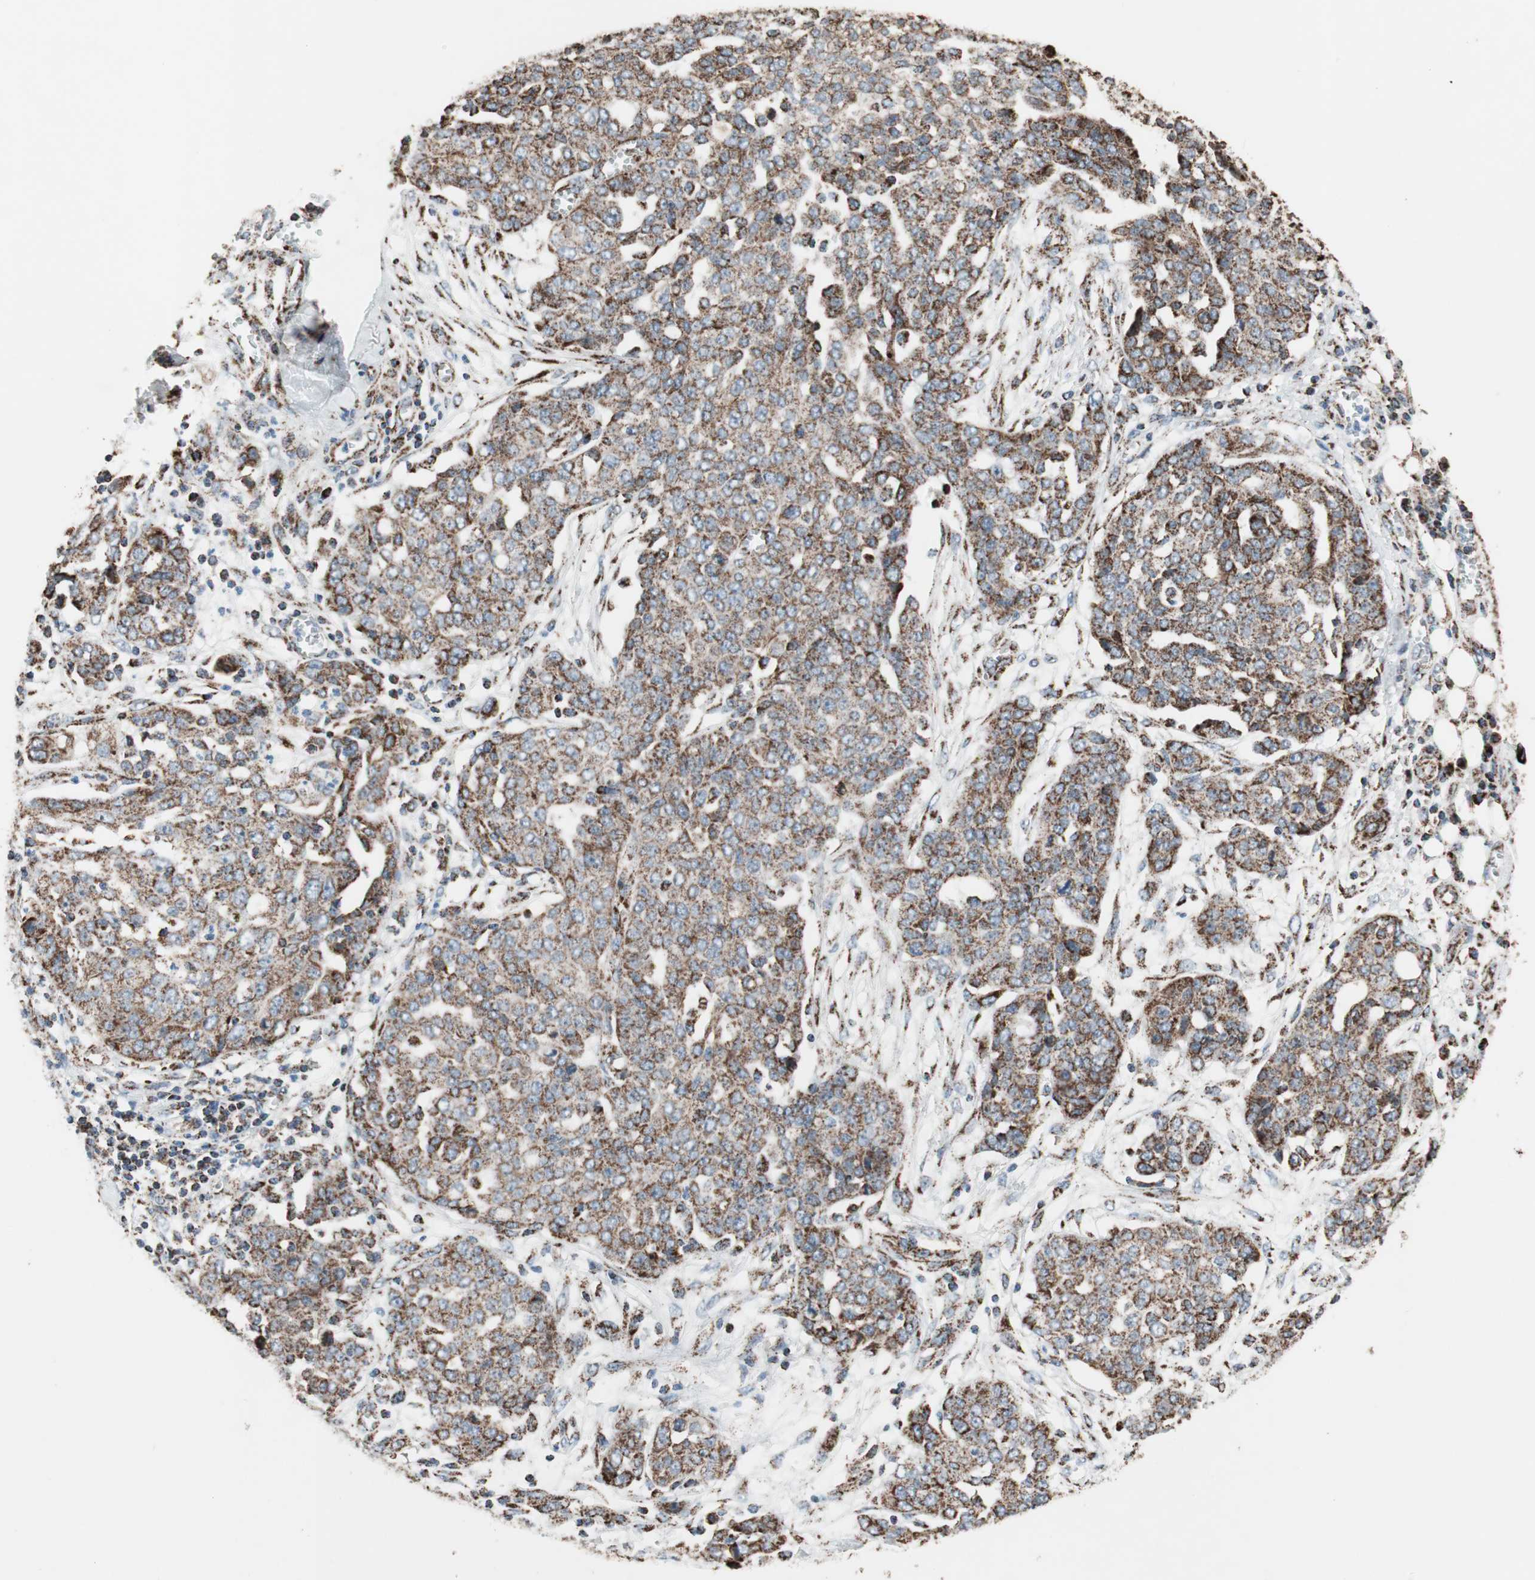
{"staining": {"intensity": "strong", "quantity": ">75%", "location": "cytoplasmic/membranous"}, "tissue": "ovarian cancer", "cell_type": "Tumor cells", "image_type": "cancer", "snomed": [{"axis": "morphology", "description": "Cystadenocarcinoma, serous, NOS"}, {"axis": "topography", "description": "Soft tissue"}, {"axis": "topography", "description": "Ovary"}], "caption": "Ovarian cancer (serous cystadenocarcinoma) stained with DAB immunohistochemistry (IHC) shows high levels of strong cytoplasmic/membranous staining in approximately >75% of tumor cells.", "gene": "PCSK4", "patient": {"sex": "female", "age": 57}}